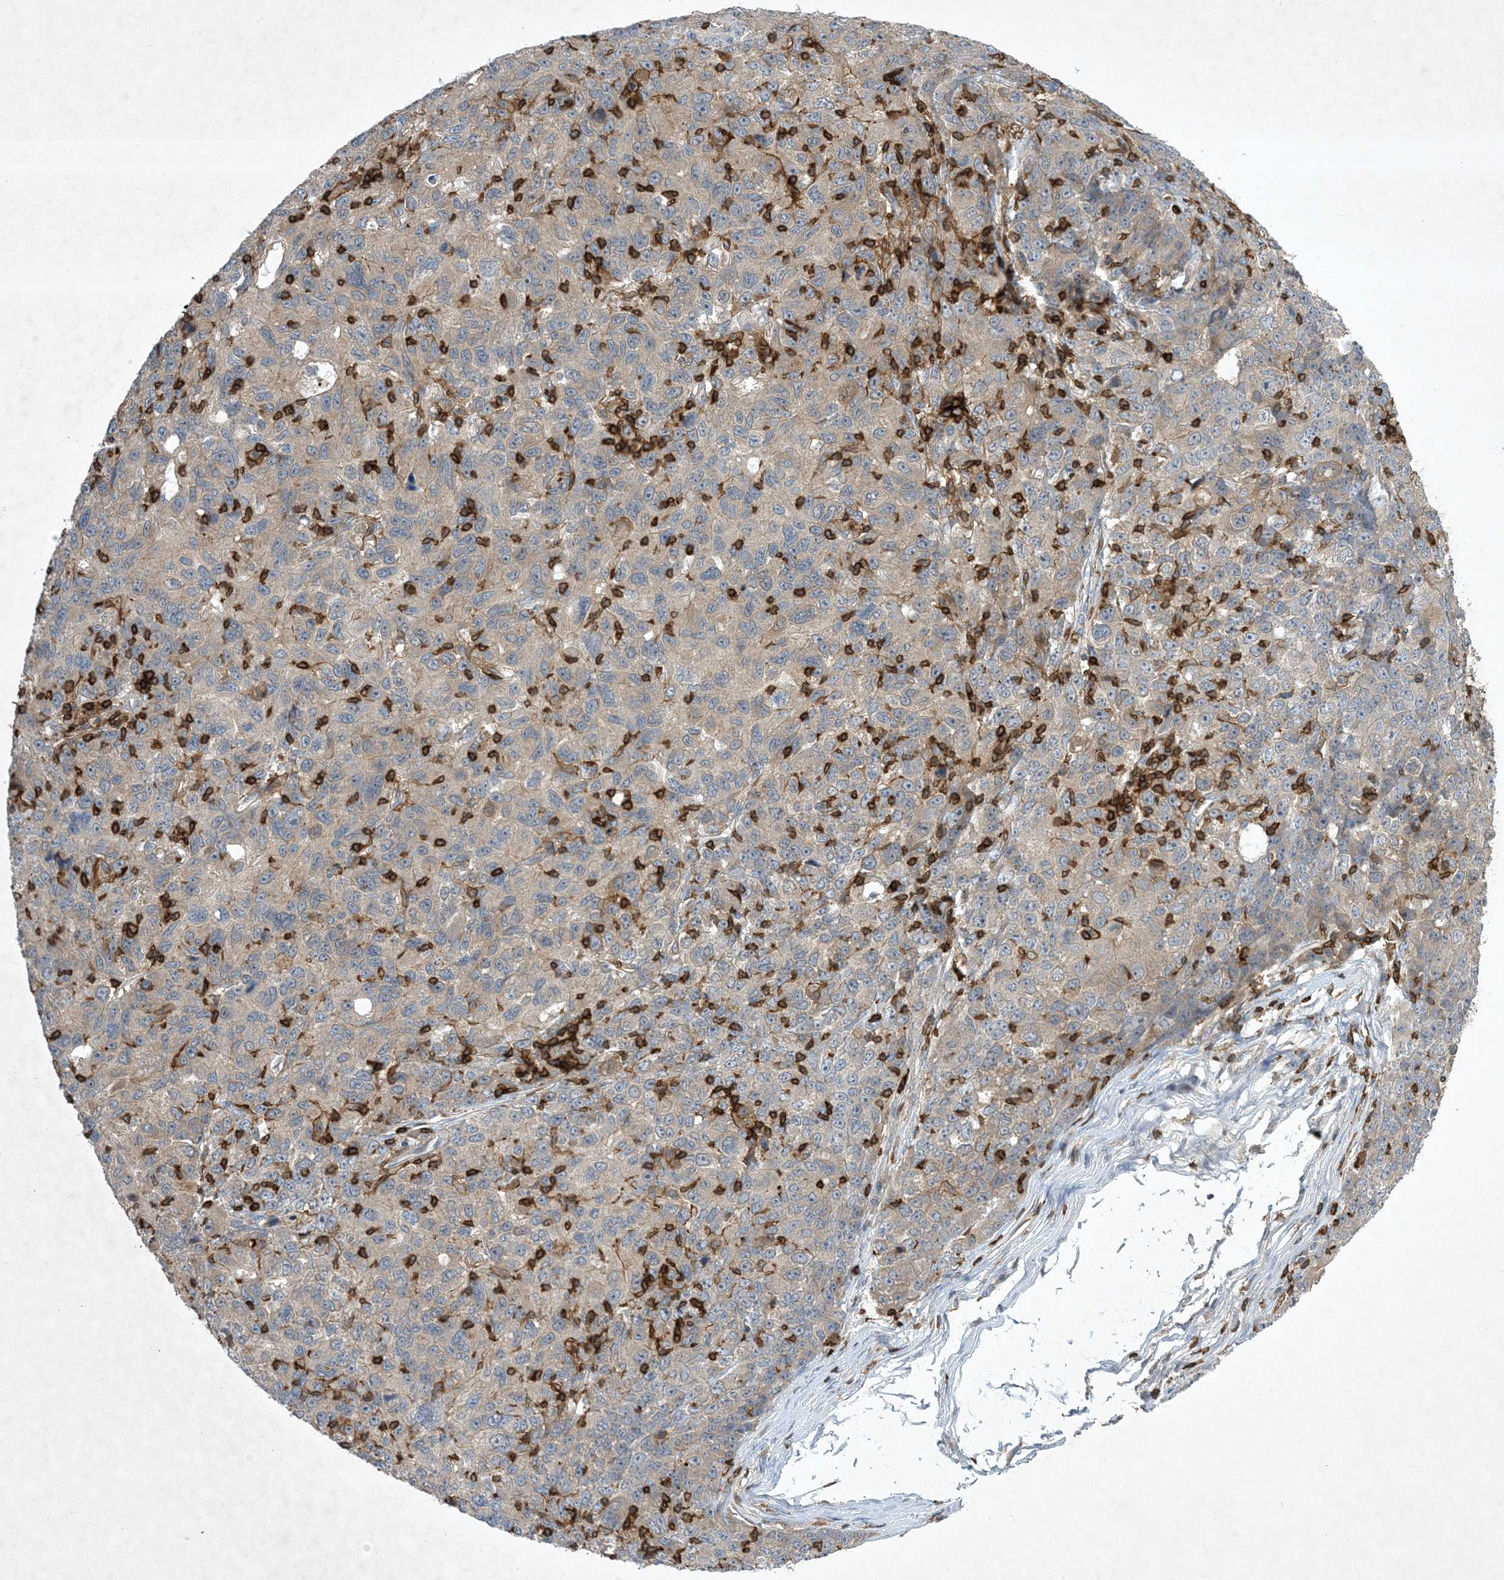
{"staining": {"intensity": "weak", "quantity": "<25%", "location": "cytoplasmic/membranous"}, "tissue": "ovarian cancer", "cell_type": "Tumor cells", "image_type": "cancer", "snomed": [{"axis": "morphology", "description": "Carcinoma, endometroid"}, {"axis": "topography", "description": "Ovary"}], "caption": "High magnification brightfield microscopy of ovarian cancer (endometroid carcinoma) stained with DAB (brown) and counterstained with hematoxylin (blue): tumor cells show no significant staining.", "gene": "AK9", "patient": {"sex": "female", "age": 42}}